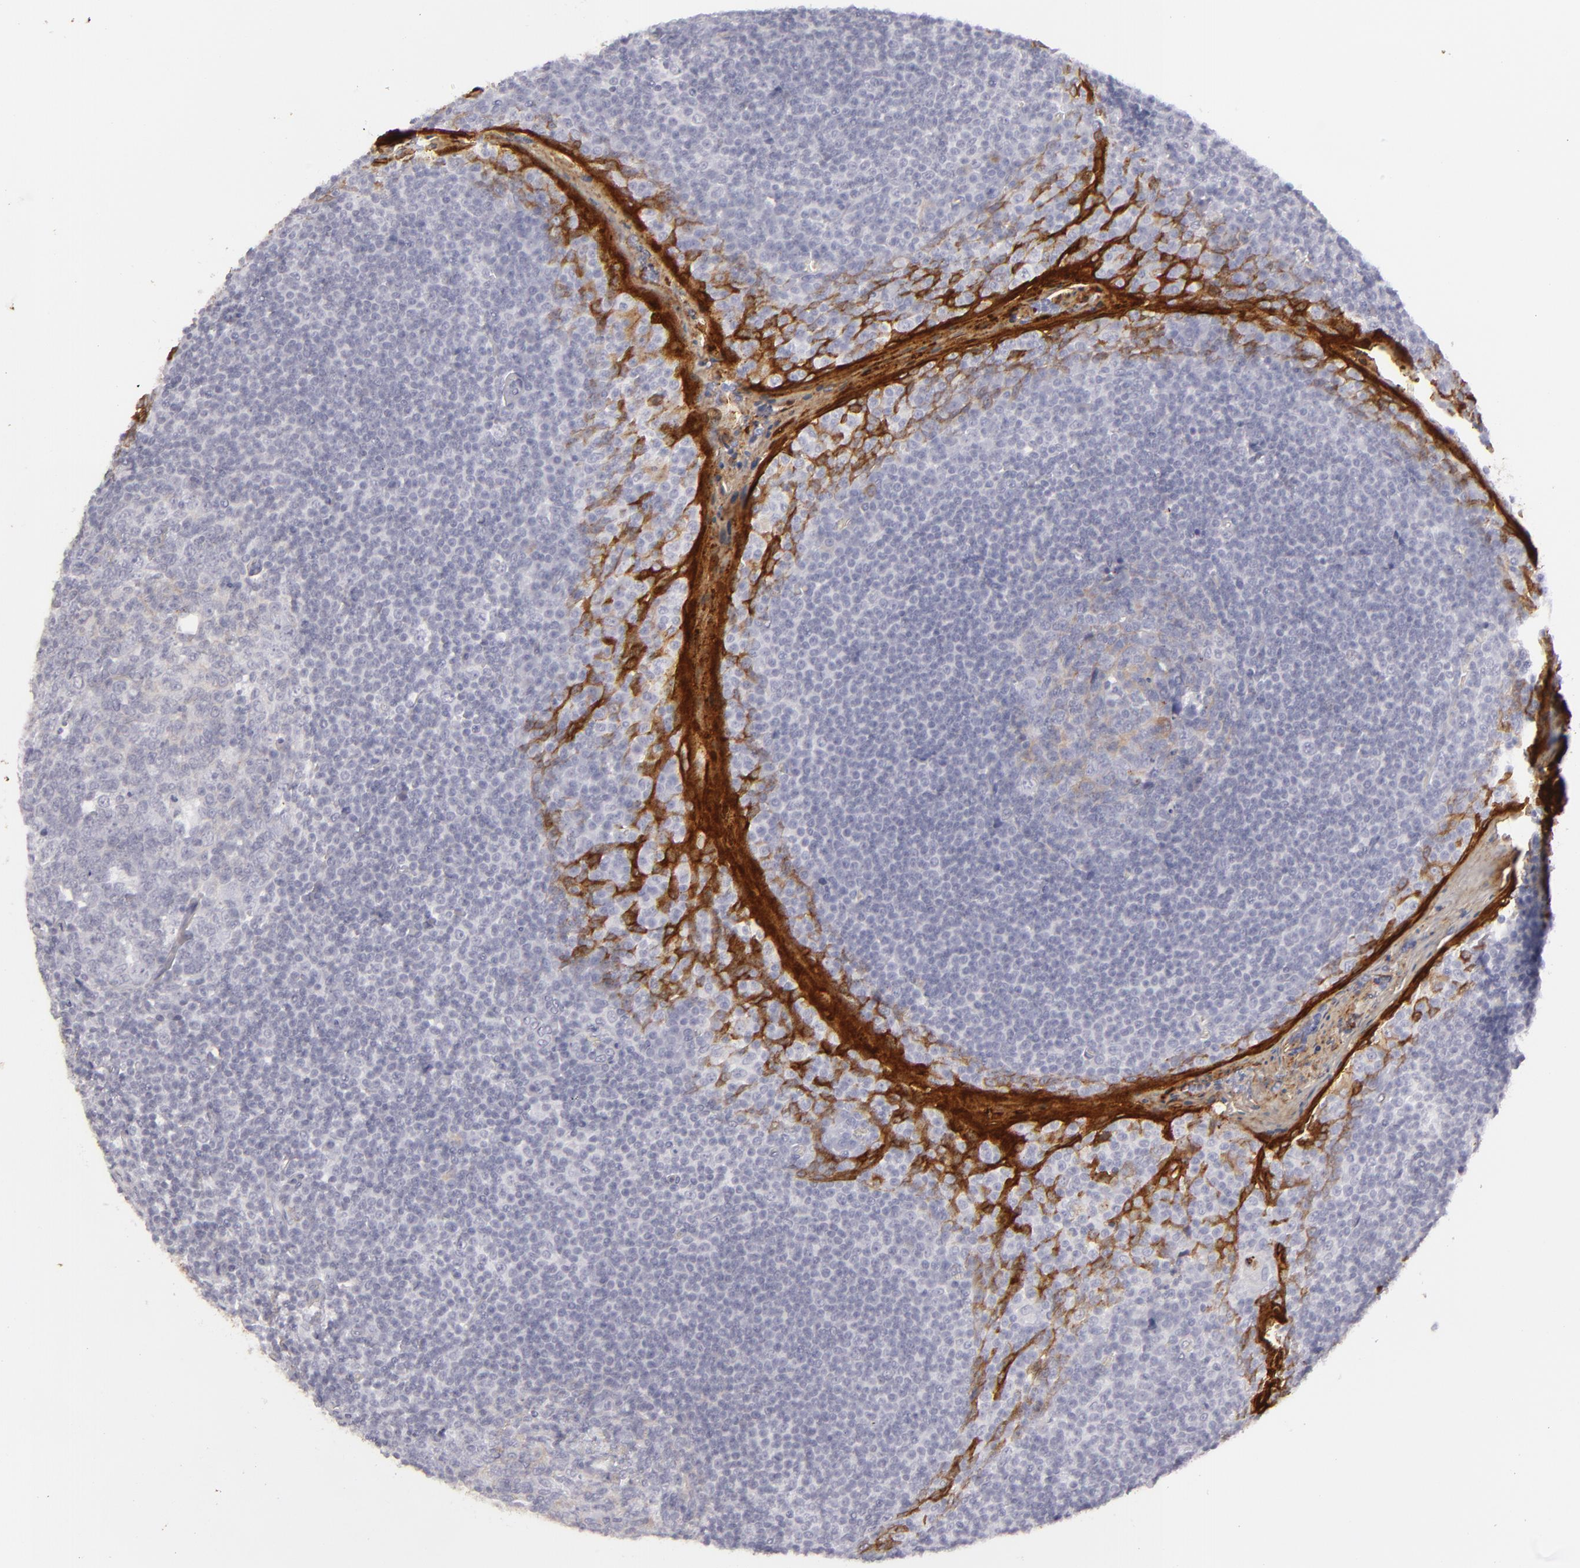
{"staining": {"intensity": "negative", "quantity": "none", "location": "none"}, "tissue": "tonsil", "cell_type": "Germinal center cells", "image_type": "normal", "snomed": [{"axis": "morphology", "description": "Normal tissue, NOS"}, {"axis": "topography", "description": "Tonsil"}], "caption": "Germinal center cells show no significant protein positivity in unremarkable tonsil.", "gene": "JUP", "patient": {"sex": "male", "age": 31}}